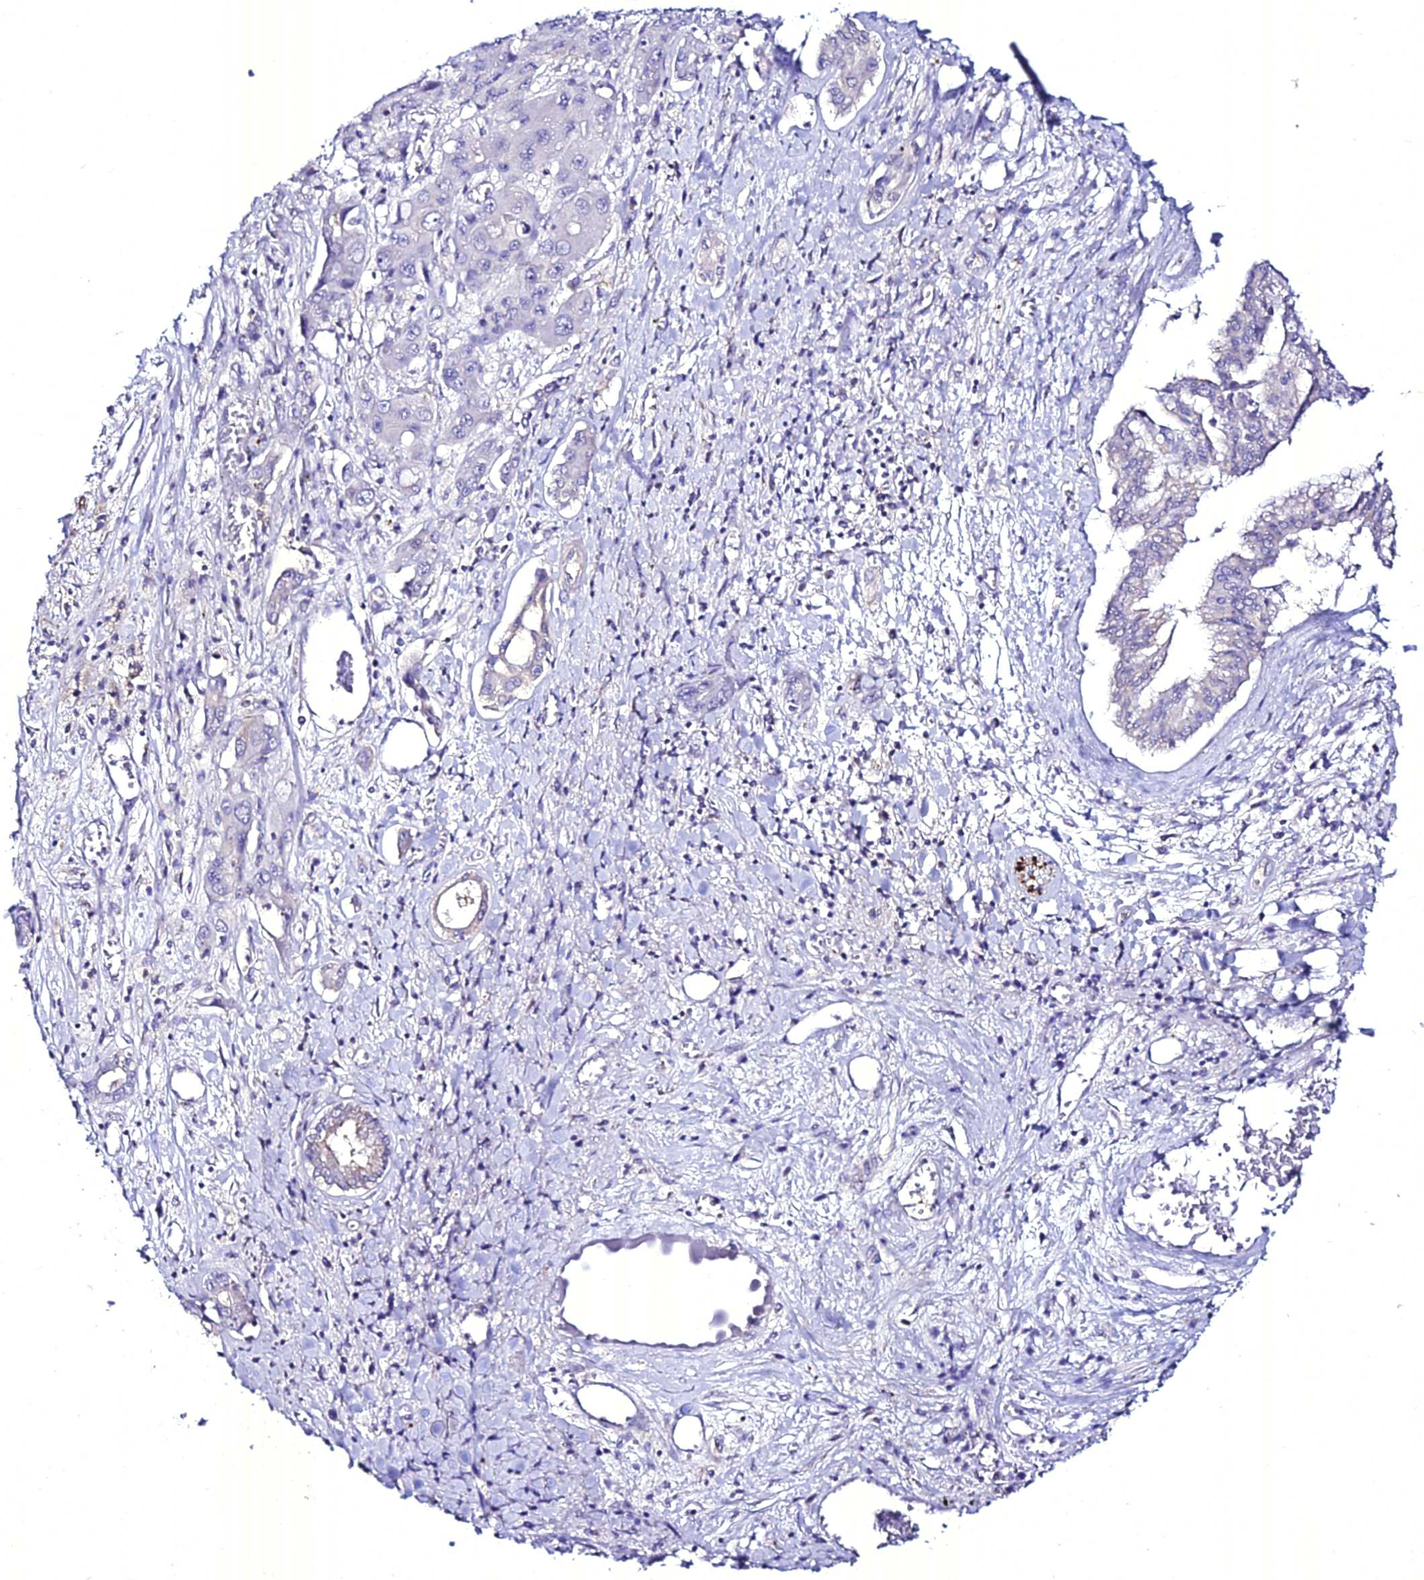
{"staining": {"intensity": "negative", "quantity": "none", "location": "none"}, "tissue": "liver cancer", "cell_type": "Tumor cells", "image_type": "cancer", "snomed": [{"axis": "morphology", "description": "Cholangiocarcinoma"}, {"axis": "topography", "description": "Liver"}], "caption": "An IHC histopathology image of liver cancer is shown. There is no staining in tumor cells of liver cancer.", "gene": "ATG16L2", "patient": {"sex": "male", "age": 67}}